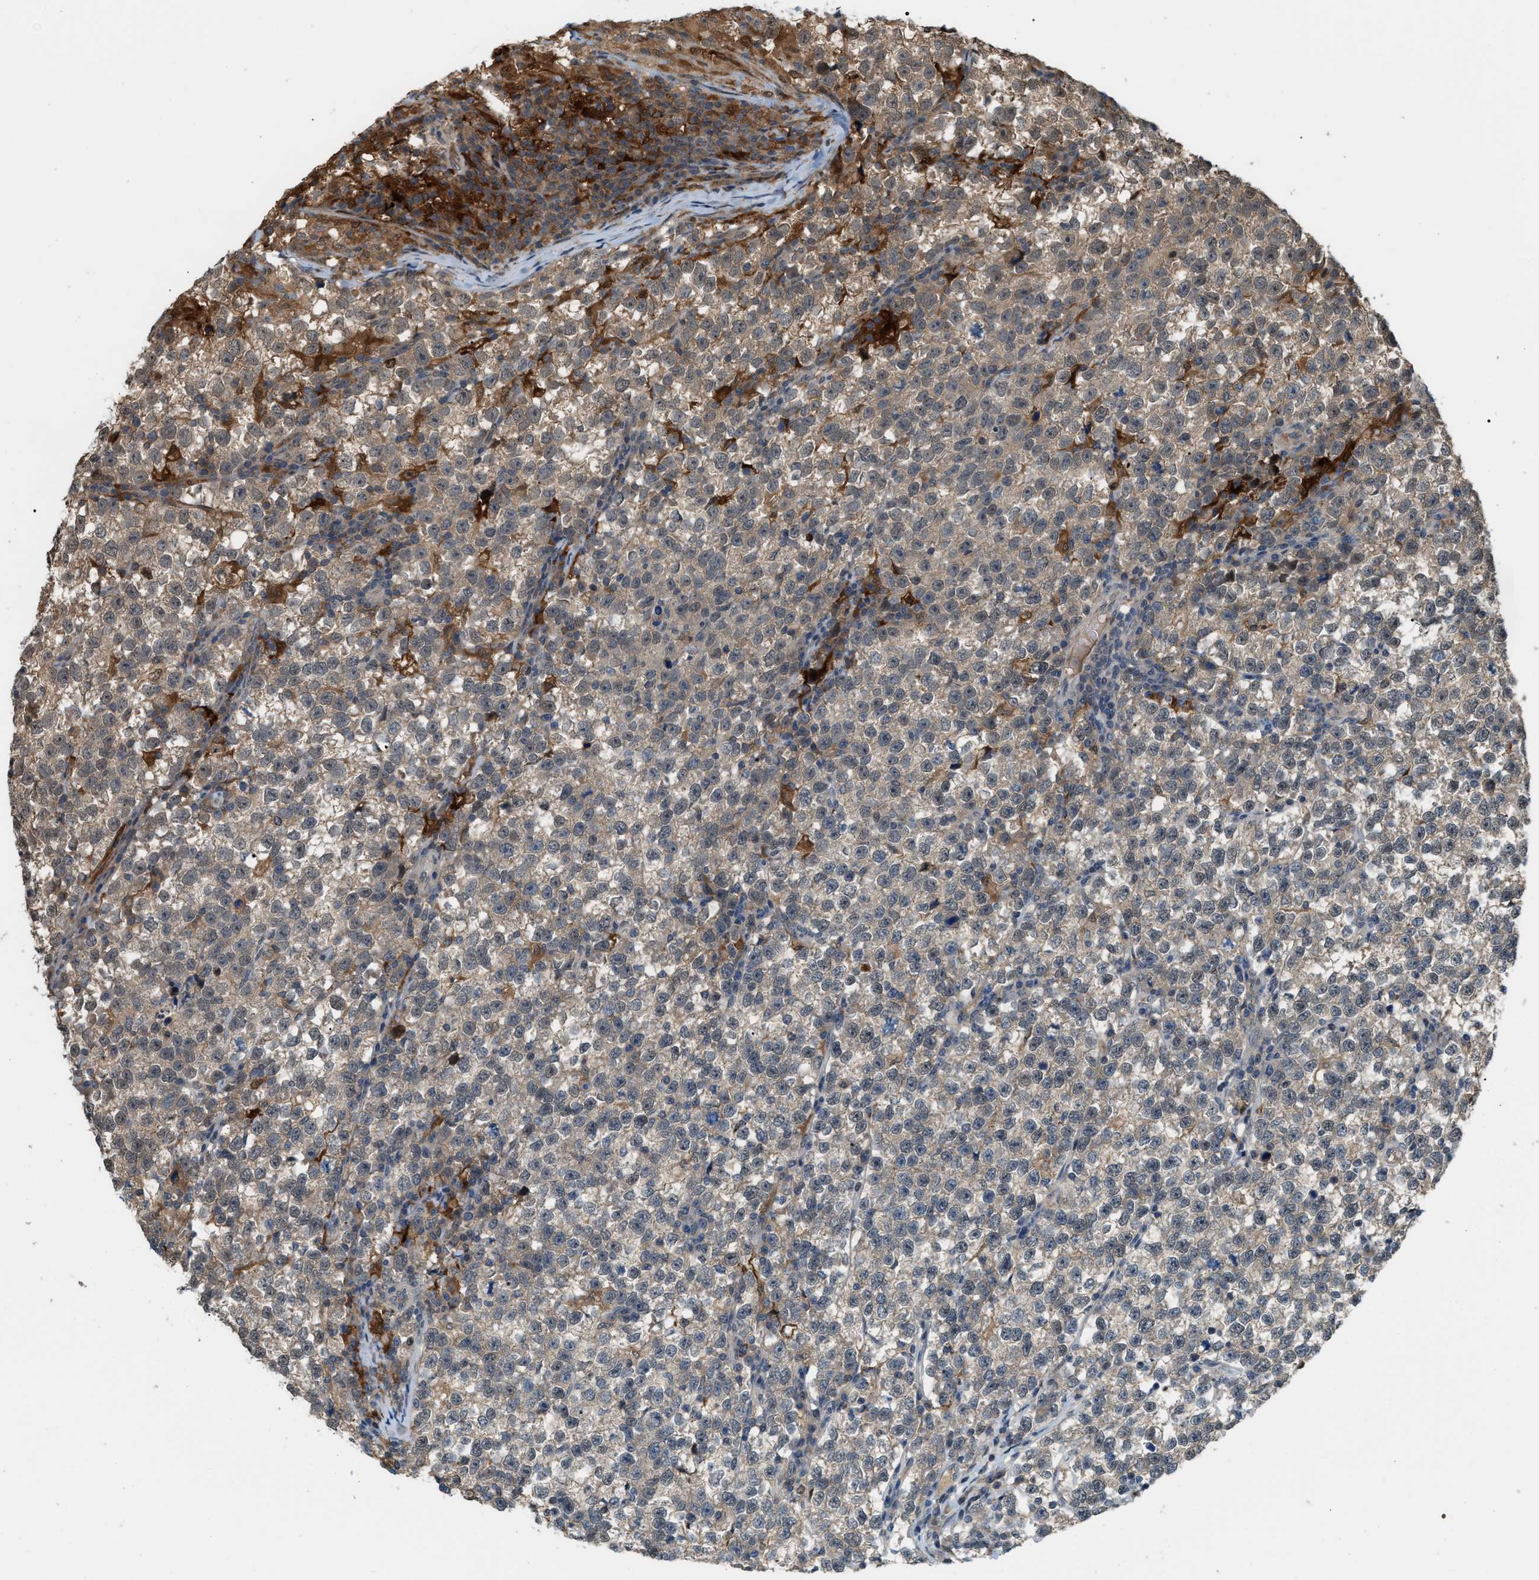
{"staining": {"intensity": "weak", "quantity": "25%-75%", "location": "cytoplasmic/membranous"}, "tissue": "testis cancer", "cell_type": "Tumor cells", "image_type": "cancer", "snomed": [{"axis": "morphology", "description": "Normal tissue, NOS"}, {"axis": "morphology", "description": "Seminoma, NOS"}, {"axis": "topography", "description": "Testis"}], "caption": "The micrograph reveals staining of testis cancer (seminoma), revealing weak cytoplasmic/membranous protein positivity (brown color) within tumor cells.", "gene": "RFFL", "patient": {"sex": "male", "age": 43}}